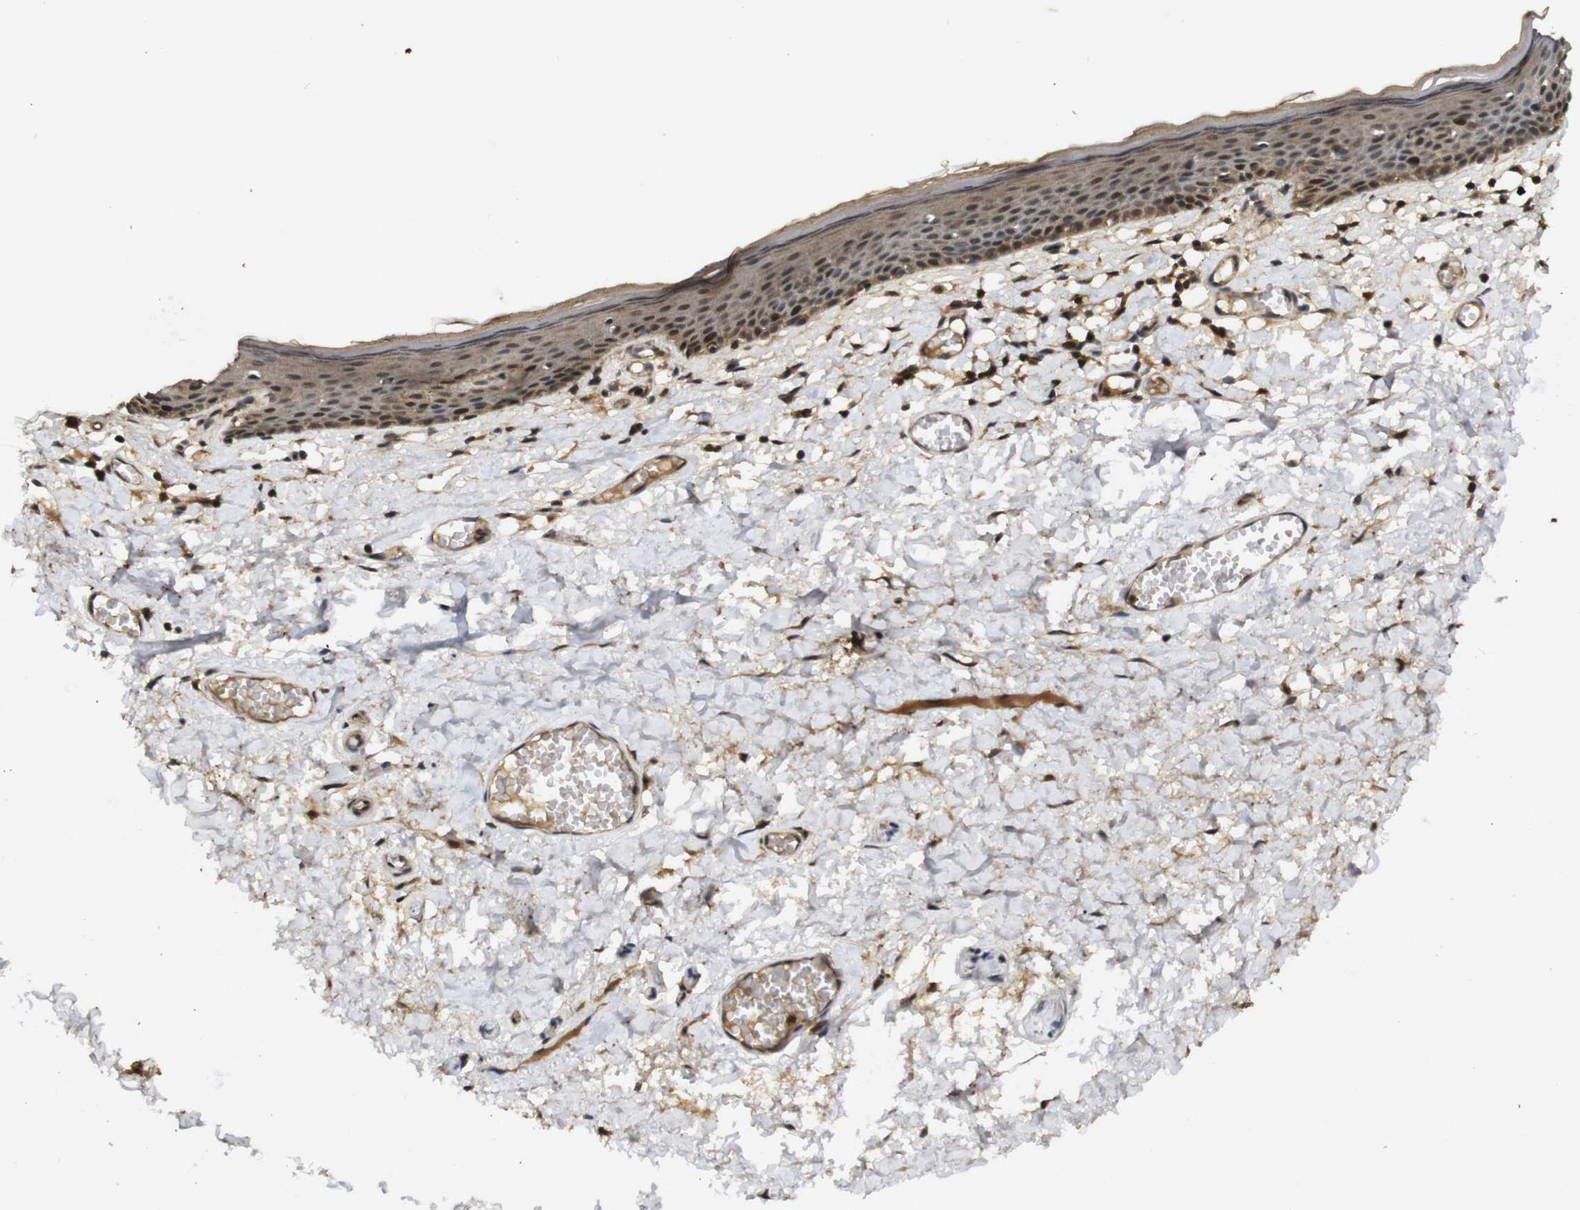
{"staining": {"intensity": "moderate", "quantity": ">75%", "location": "cytoplasmic/membranous,nuclear"}, "tissue": "skin", "cell_type": "Epidermal cells", "image_type": "normal", "snomed": [{"axis": "morphology", "description": "Normal tissue, NOS"}, {"axis": "topography", "description": "Vulva"}], "caption": "This is an image of immunohistochemistry staining of normal skin, which shows moderate positivity in the cytoplasmic/membranous,nuclear of epidermal cells.", "gene": "RIPK1", "patient": {"sex": "female", "age": 54}}